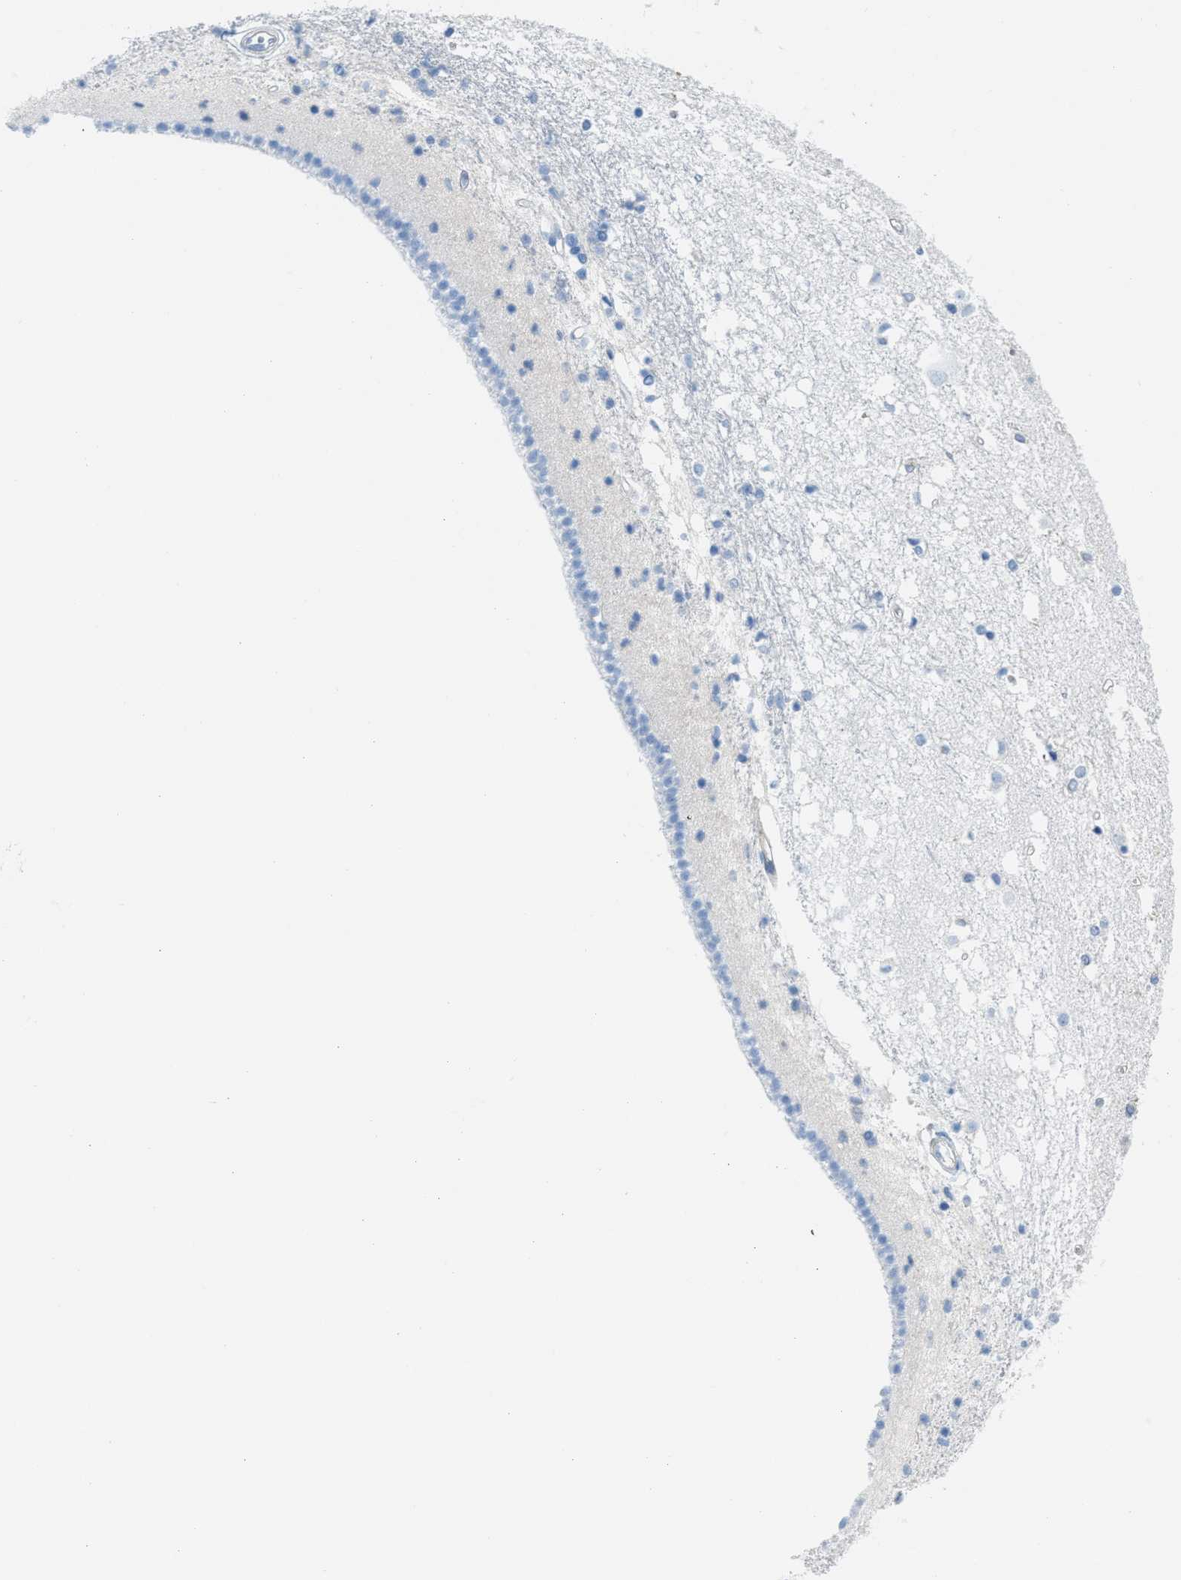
{"staining": {"intensity": "negative", "quantity": "none", "location": "none"}, "tissue": "caudate", "cell_type": "Glial cells", "image_type": "normal", "snomed": [{"axis": "morphology", "description": "Normal tissue, NOS"}, {"axis": "topography", "description": "Lateral ventricle wall"}], "caption": "IHC histopathology image of normal human caudate stained for a protein (brown), which shows no staining in glial cells. The staining was performed using DAB (3,3'-diaminobenzidine) to visualize the protein expression in brown, while the nuclei were stained in blue with hematoxylin (Magnification: 20x).", "gene": "SERPINB1", "patient": {"sex": "male", "age": 45}}